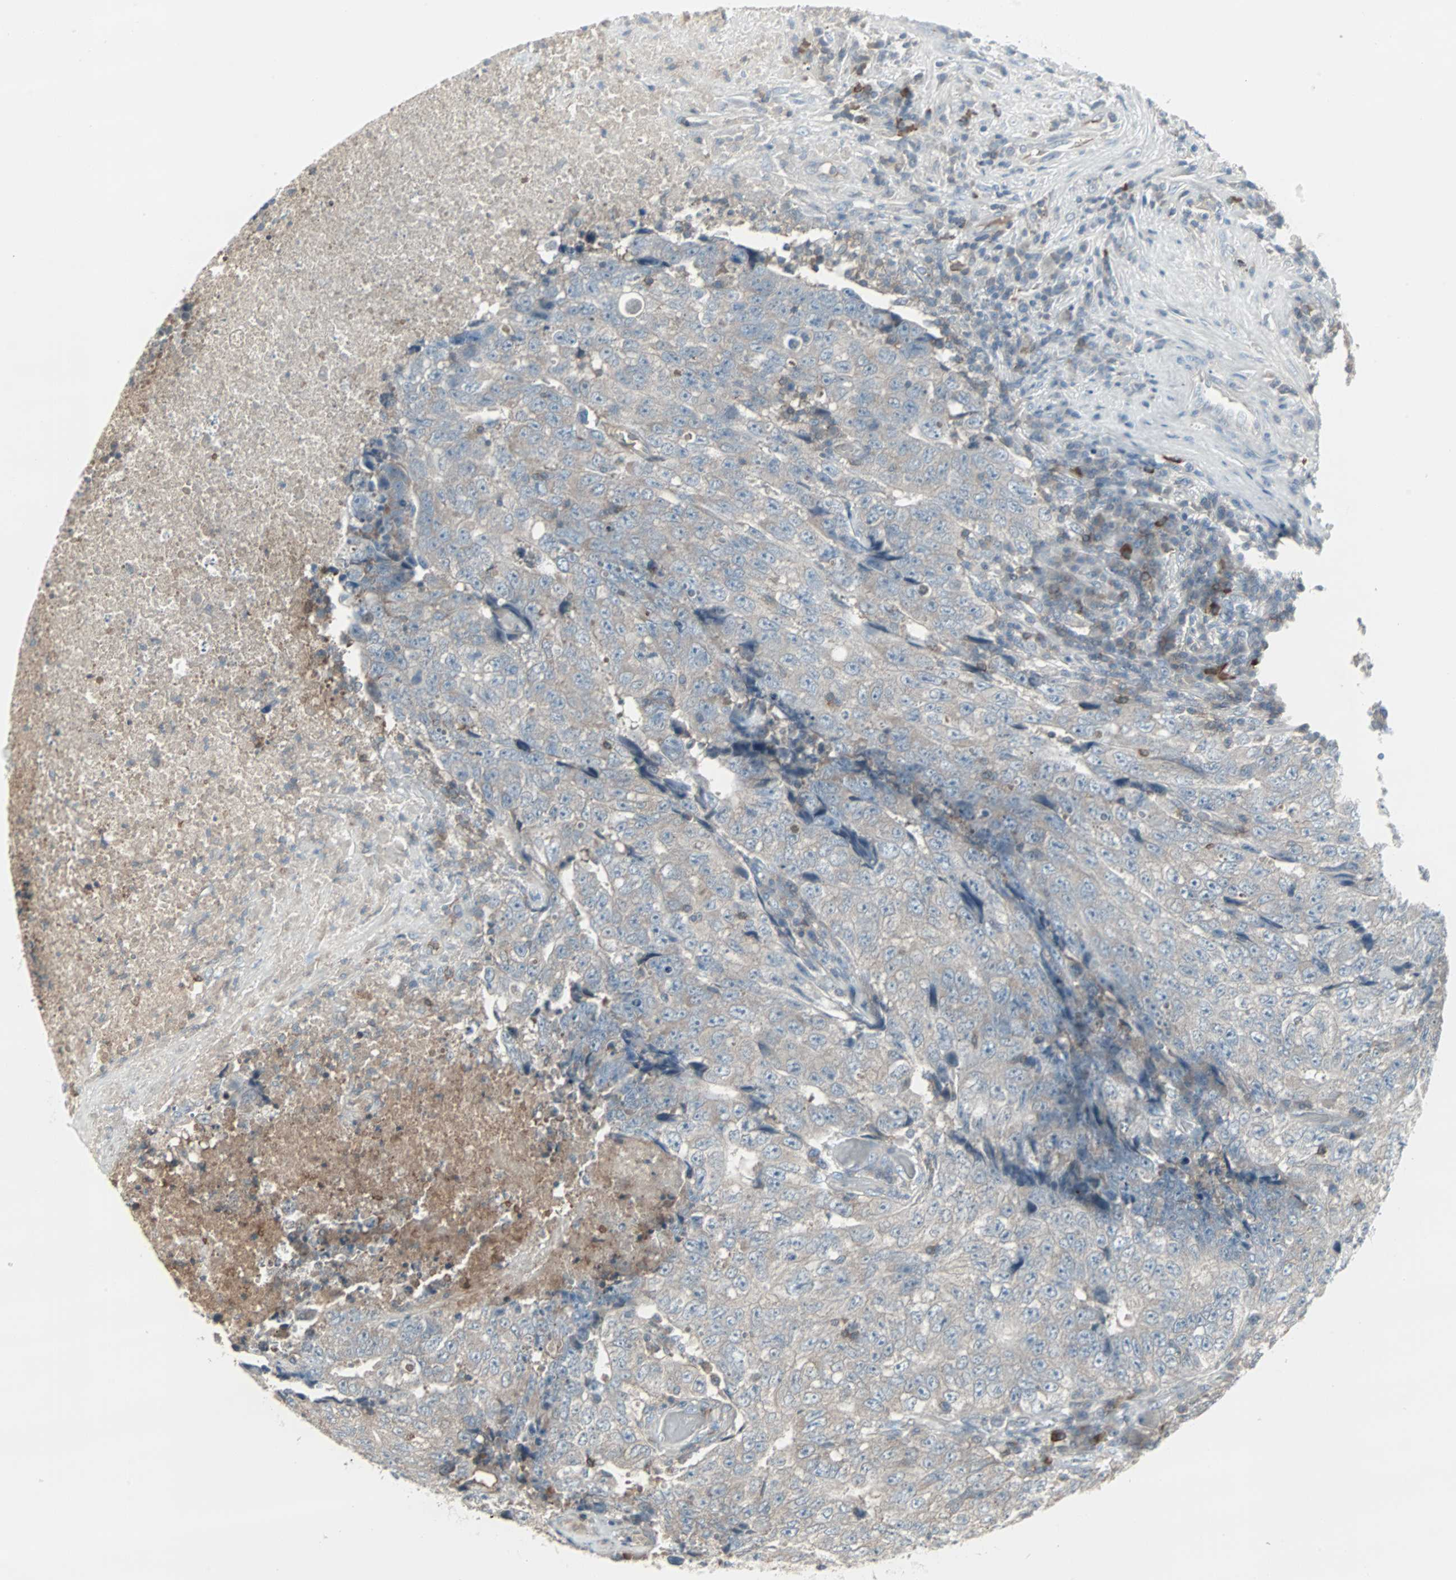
{"staining": {"intensity": "weak", "quantity": ">75%", "location": "cytoplasmic/membranous"}, "tissue": "testis cancer", "cell_type": "Tumor cells", "image_type": "cancer", "snomed": [{"axis": "morphology", "description": "Necrosis, NOS"}, {"axis": "morphology", "description": "Carcinoma, Embryonal, NOS"}, {"axis": "topography", "description": "Testis"}], "caption": "IHC of human testis embryonal carcinoma displays low levels of weak cytoplasmic/membranous positivity in approximately >75% of tumor cells. (IHC, brightfield microscopy, high magnification).", "gene": "ZSCAN32", "patient": {"sex": "male", "age": 19}}